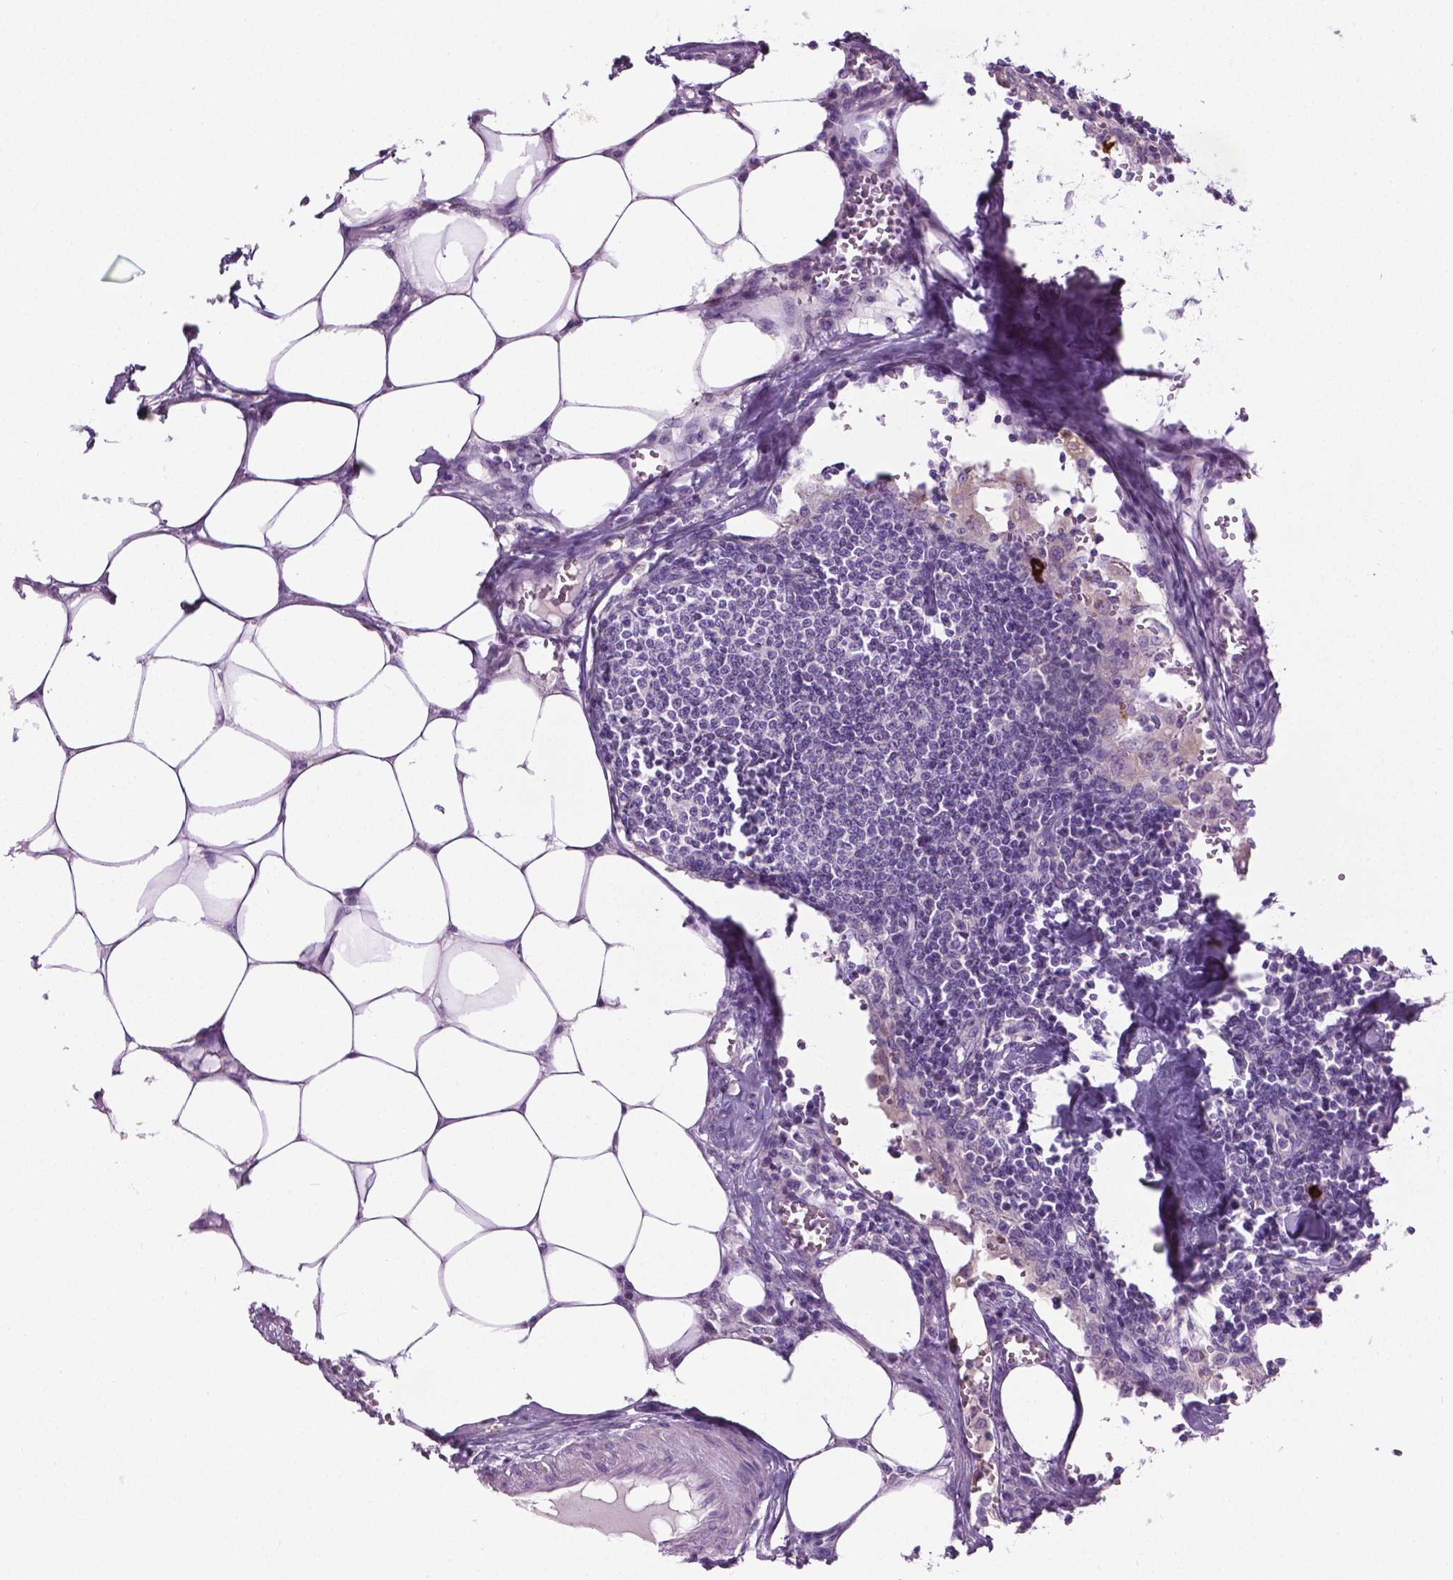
{"staining": {"intensity": "negative", "quantity": "none", "location": "none"}, "tissue": "lymph node", "cell_type": "Germinal center cells", "image_type": "normal", "snomed": [{"axis": "morphology", "description": "Normal tissue, NOS"}, {"axis": "topography", "description": "Lymph node"}], "caption": "Immunohistochemistry photomicrograph of unremarkable lymph node: lymph node stained with DAB reveals no significant protein staining in germinal center cells.", "gene": "SPECC1L", "patient": {"sex": "male", "age": 55}}